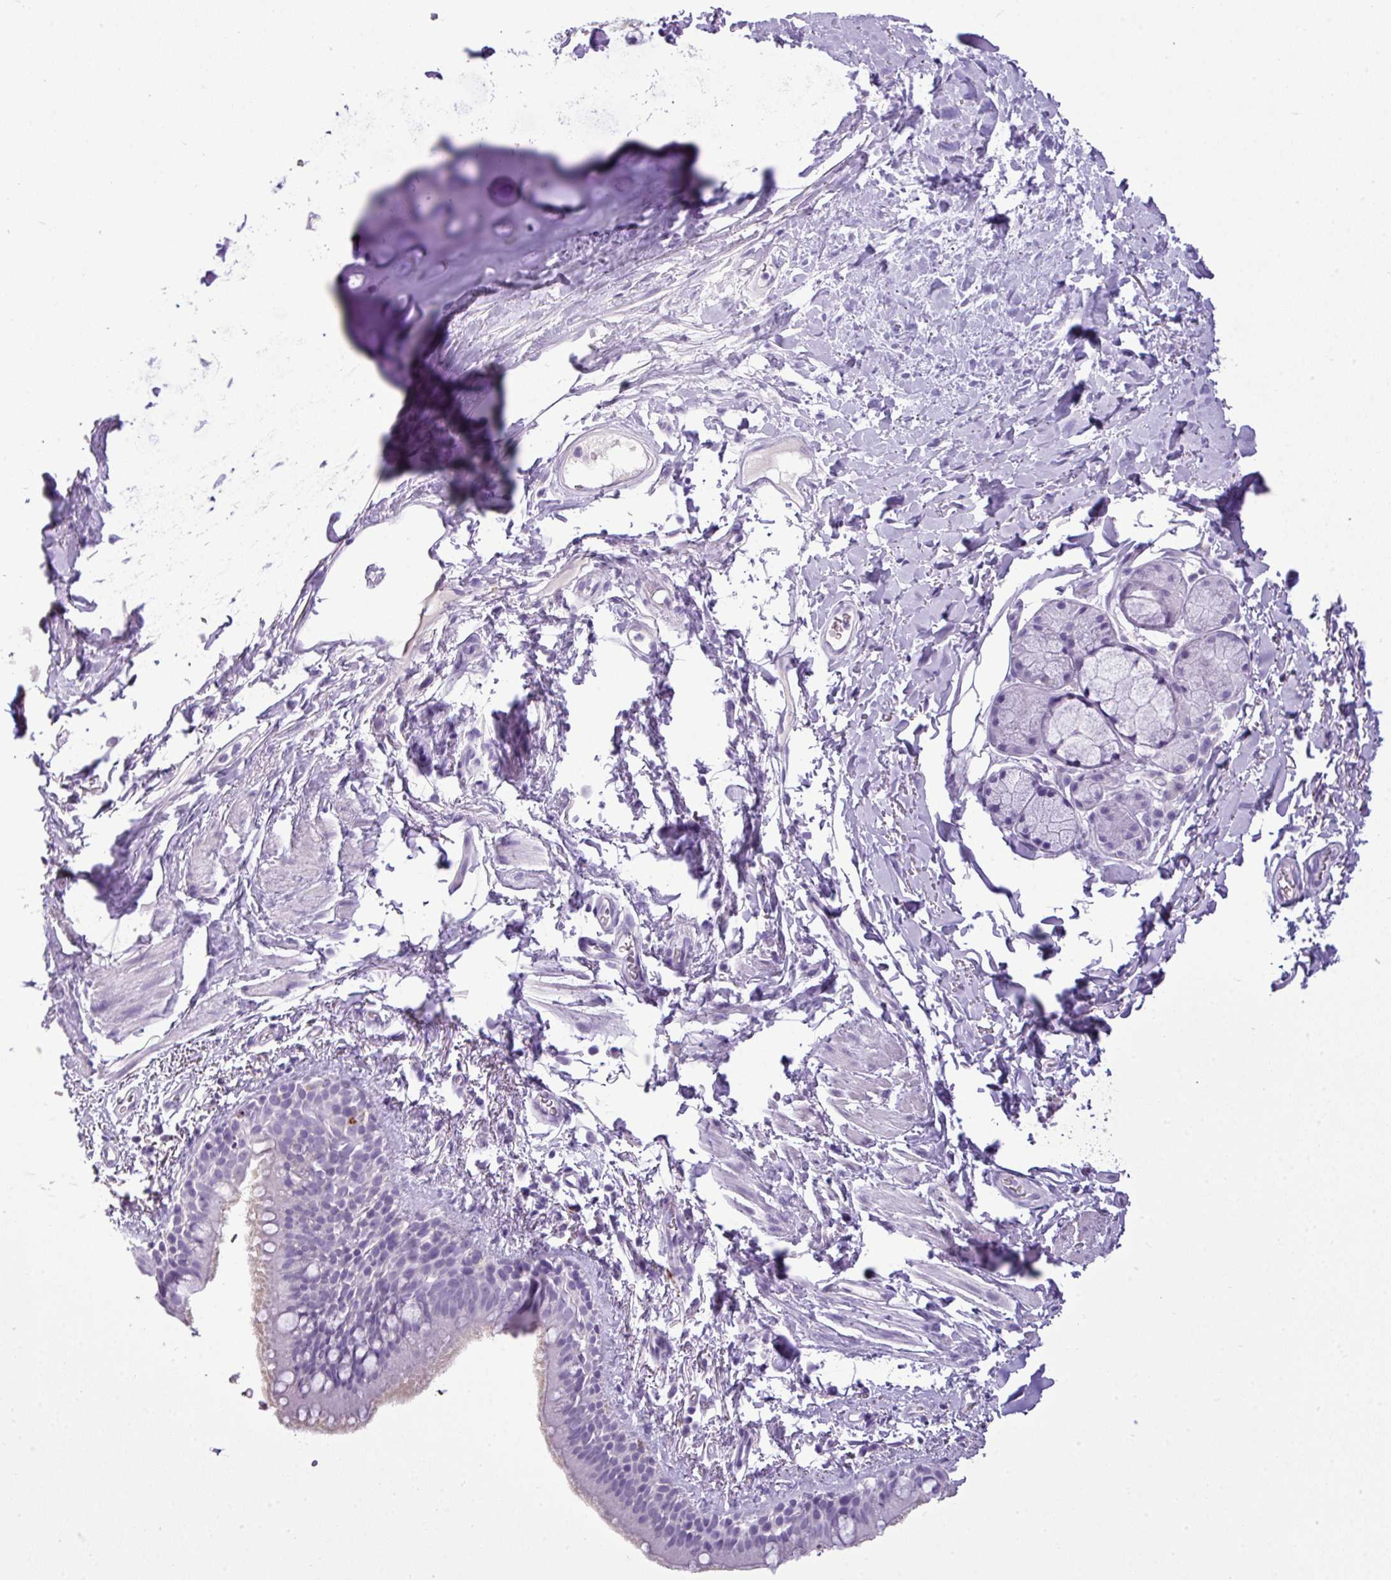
{"staining": {"intensity": "negative", "quantity": "none", "location": "none"}, "tissue": "bronchus", "cell_type": "Respiratory epithelial cells", "image_type": "normal", "snomed": [{"axis": "morphology", "description": "Normal tissue, NOS"}, {"axis": "morphology", "description": "Squamous cell carcinoma, NOS"}, {"axis": "topography", "description": "Bronchus"}, {"axis": "topography", "description": "Lung"}], "caption": "Respiratory epithelial cells are negative for protein expression in unremarkable human bronchus. The staining is performed using DAB (3,3'-diaminobenzidine) brown chromogen with nuclei counter-stained in using hematoxylin.", "gene": "RBMXL2", "patient": {"sex": "female", "age": 70}}